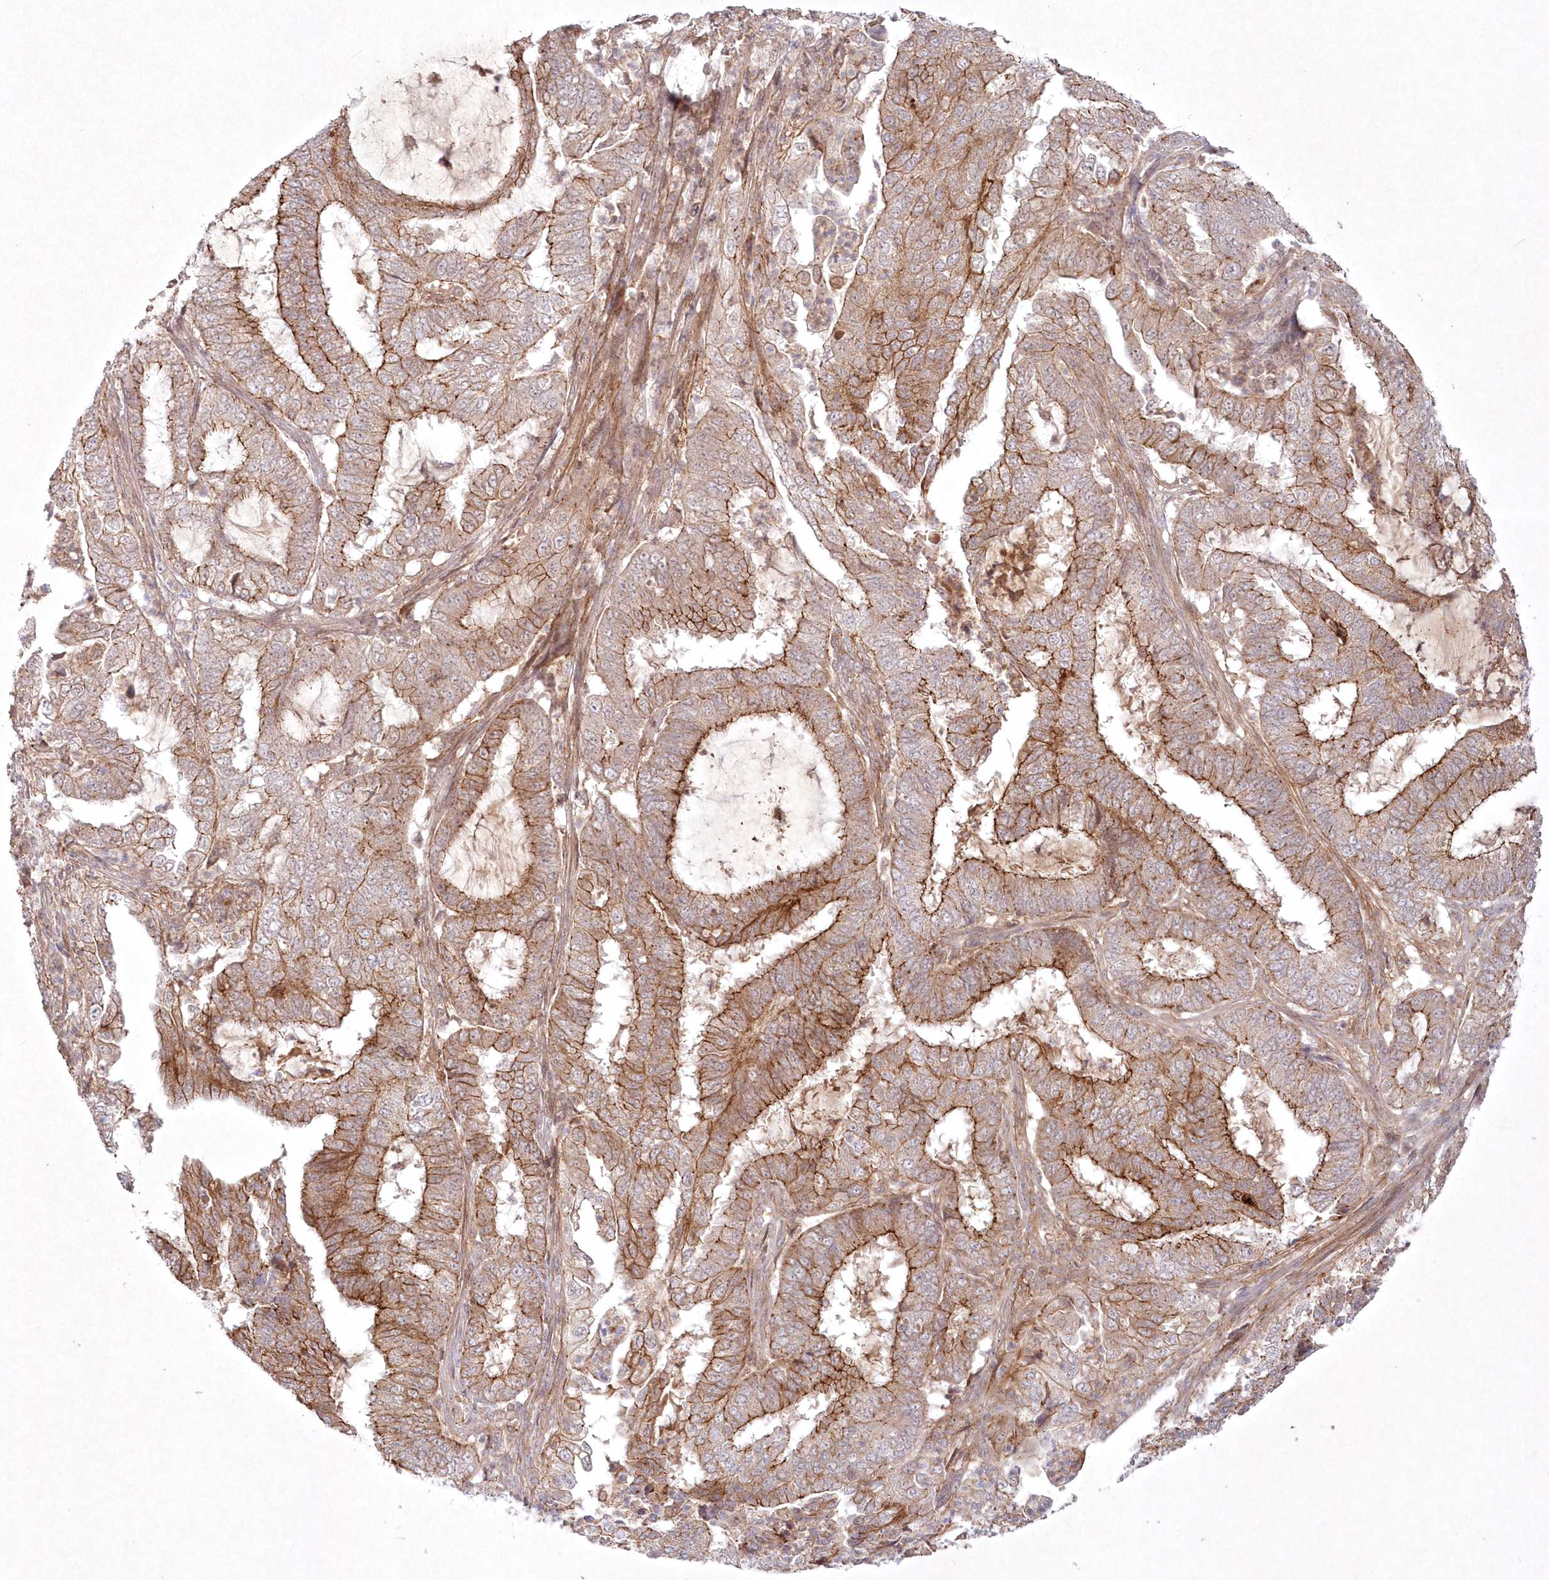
{"staining": {"intensity": "strong", "quantity": ">75%", "location": "cytoplasmic/membranous"}, "tissue": "endometrial cancer", "cell_type": "Tumor cells", "image_type": "cancer", "snomed": [{"axis": "morphology", "description": "Adenocarcinoma, NOS"}, {"axis": "topography", "description": "Endometrium"}], "caption": "Strong cytoplasmic/membranous staining for a protein is appreciated in approximately >75% of tumor cells of endometrial cancer (adenocarcinoma) using immunohistochemistry (IHC).", "gene": "TOGARAM2", "patient": {"sex": "female", "age": 51}}